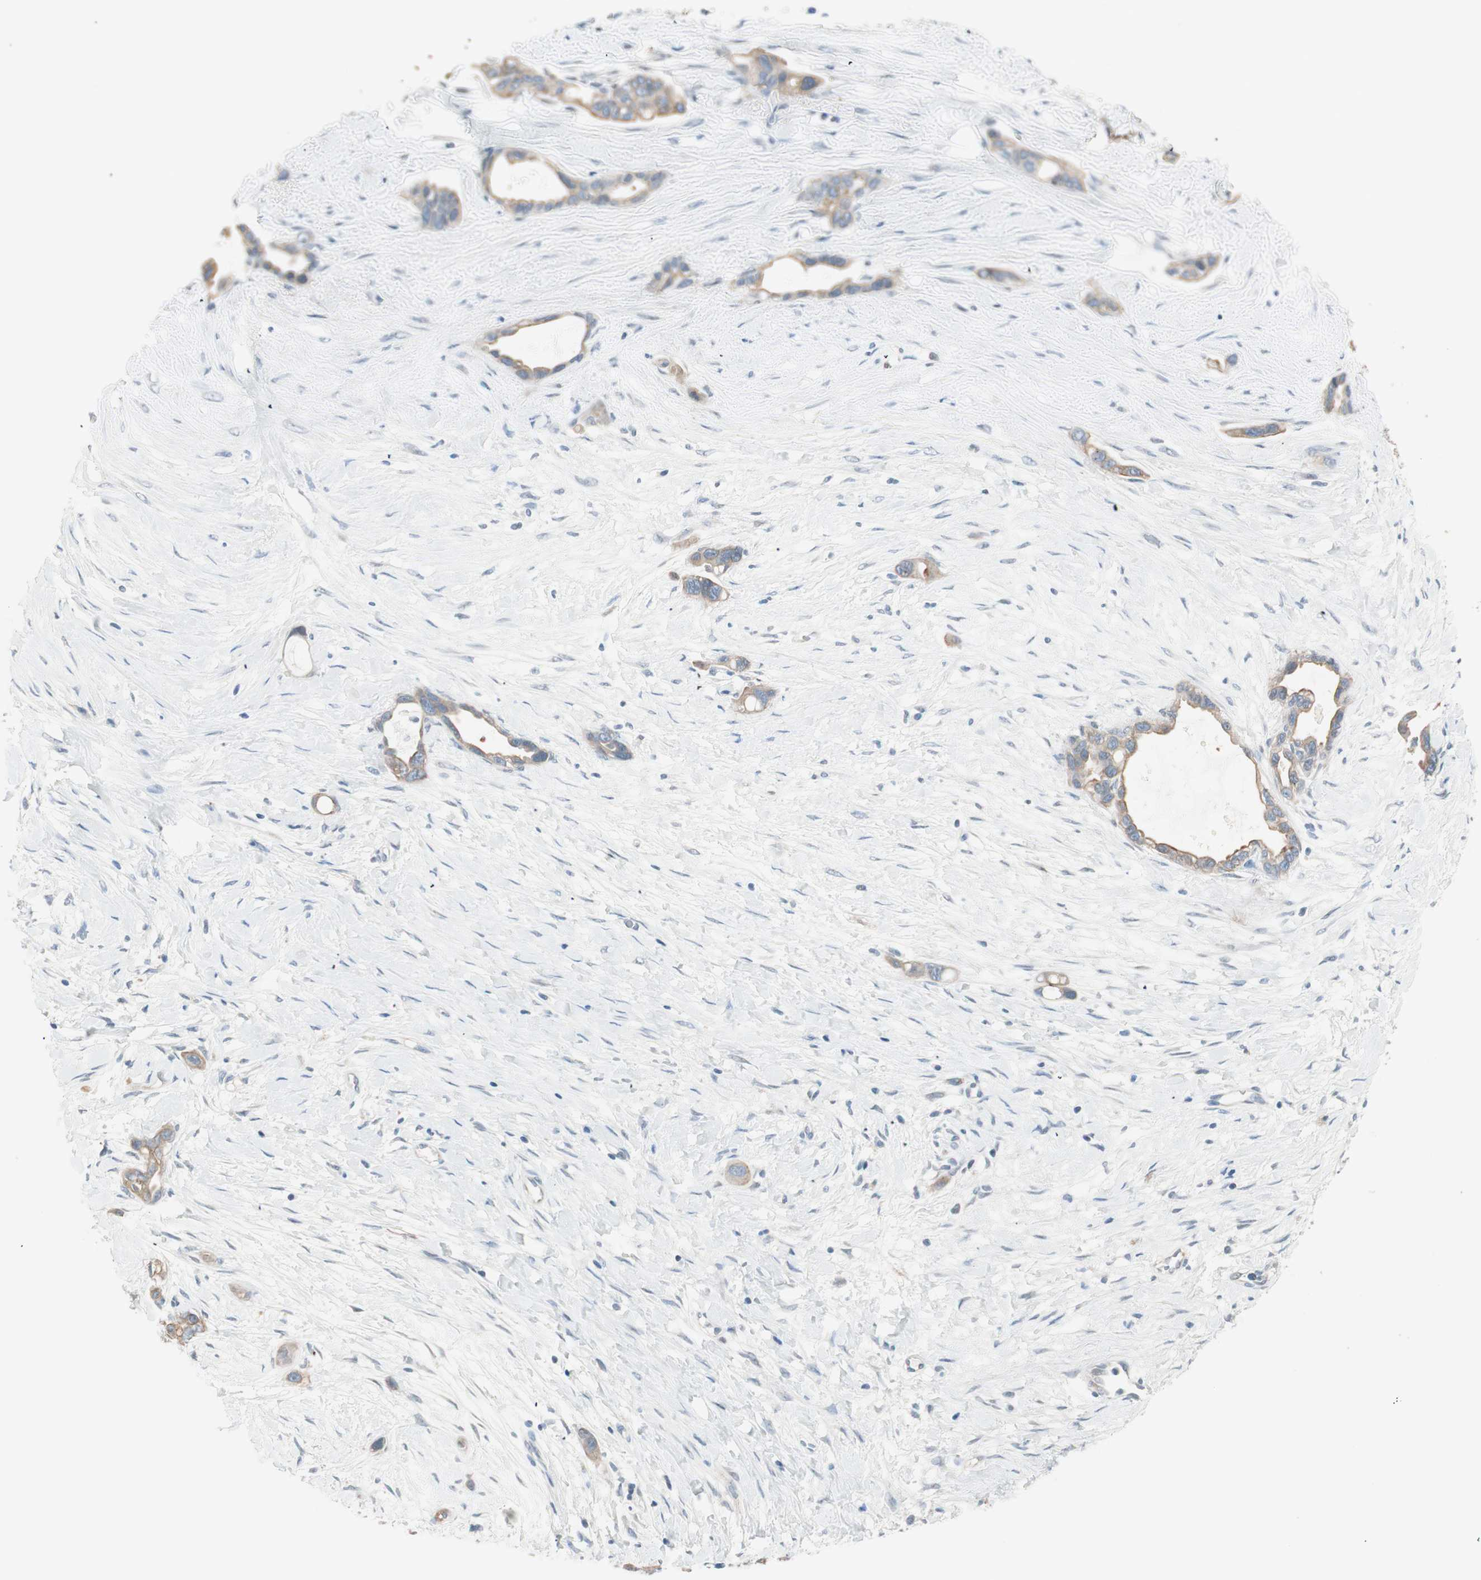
{"staining": {"intensity": "moderate", "quantity": ">75%", "location": "cytoplasmic/membranous"}, "tissue": "liver cancer", "cell_type": "Tumor cells", "image_type": "cancer", "snomed": [{"axis": "morphology", "description": "Cholangiocarcinoma"}, {"axis": "topography", "description": "Liver"}], "caption": "Protein expression analysis of cholangiocarcinoma (liver) displays moderate cytoplasmic/membranous staining in about >75% of tumor cells.", "gene": "GNAO1", "patient": {"sex": "female", "age": 65}}